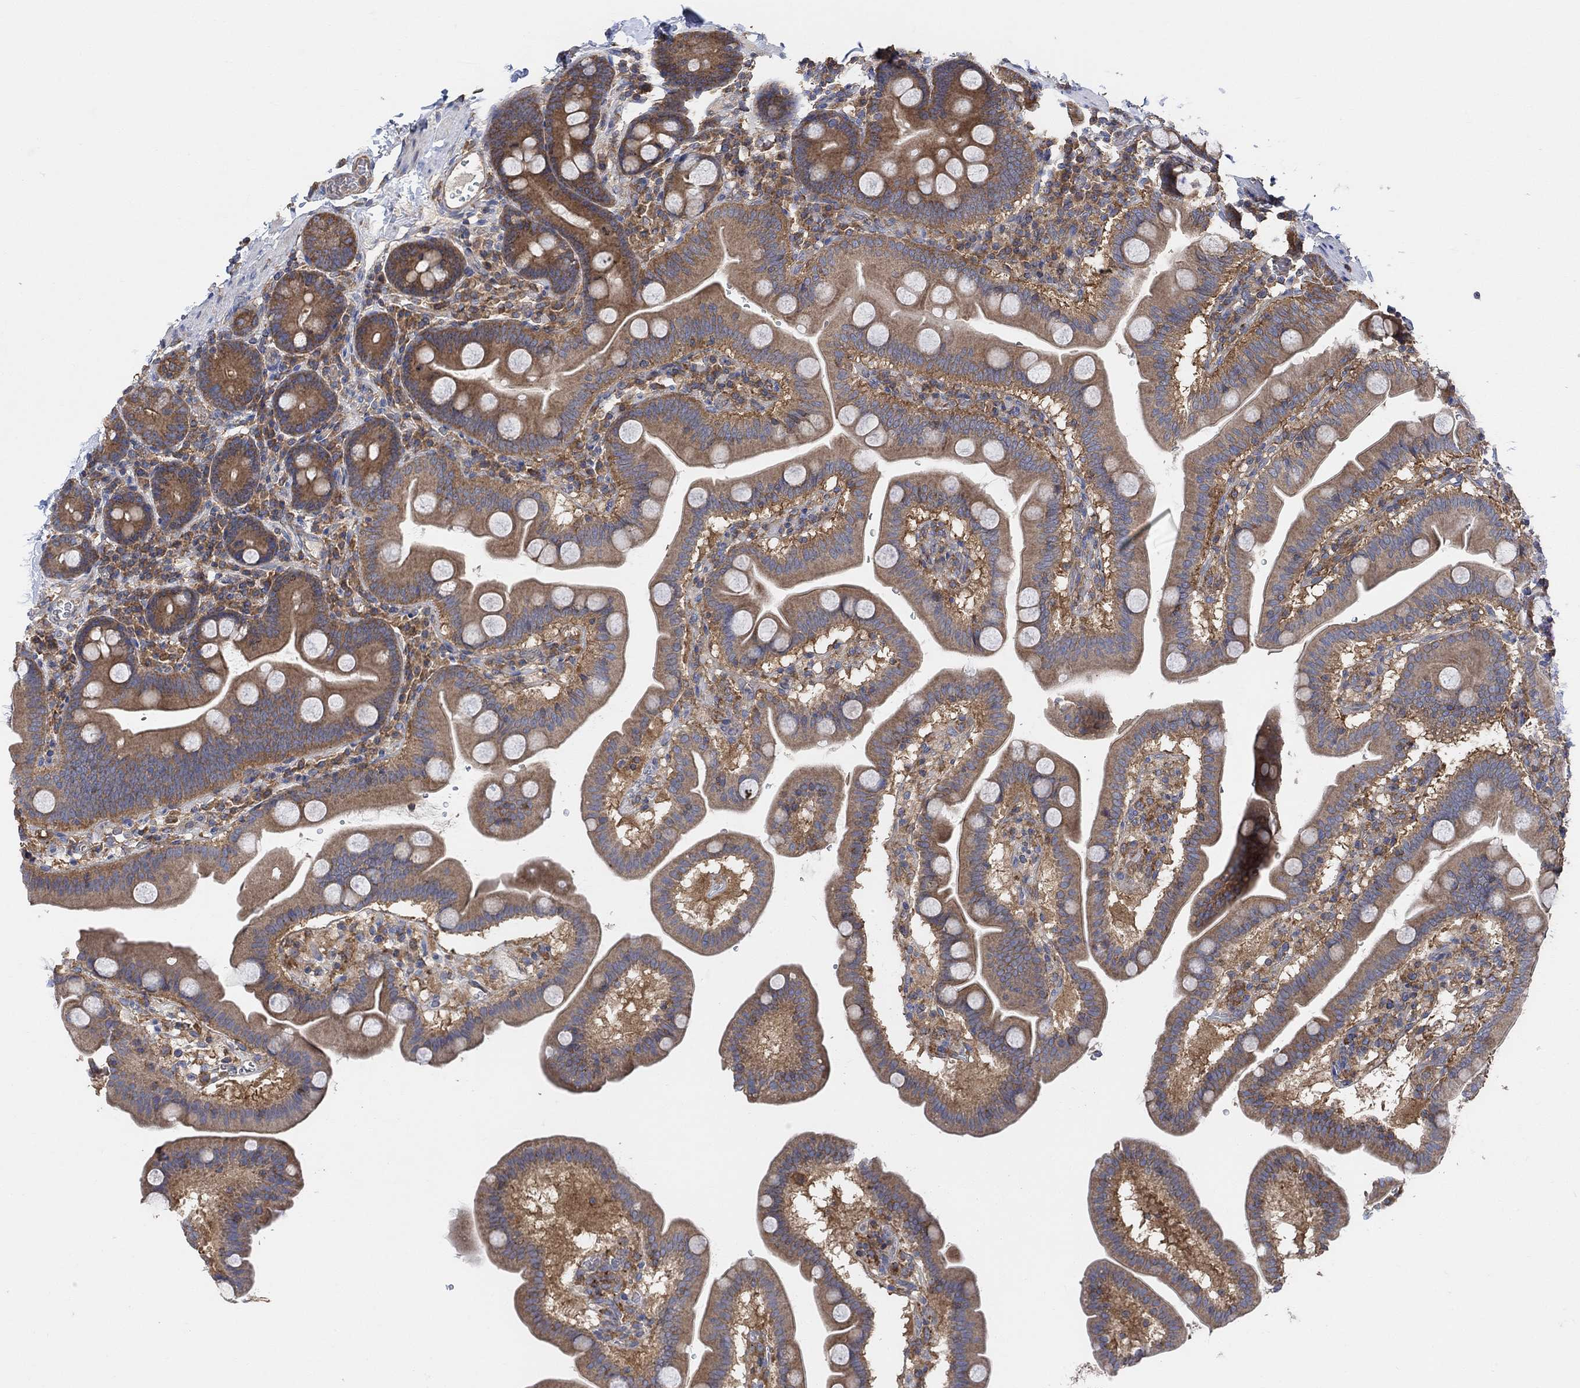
{"staining": {"intensity": "moderate", "quantity": "25%-75%", "location": "cytoplasmic/membranous"}, "tissue": "duodenum", "cell_type": "Glandular cells", "image_type": "normal", "snomed": [{"axis": "morphology", "description": "Normal tissue, NOS"}, {"axis": "topography", "description": "Duodenum"}], "caption": "Immunohistochemistry (IHC) image of unremarkable duodenum: human duodenum stained using IHC exhibits medium levels of moderate protein expression localized specifically in the cytoplasmic/membranous of glandular cells, appearing as a cytoplasmic/membranous brown color.", "gene": "BLOC1S3", "patient": {"sex": "male", "age": 59}}